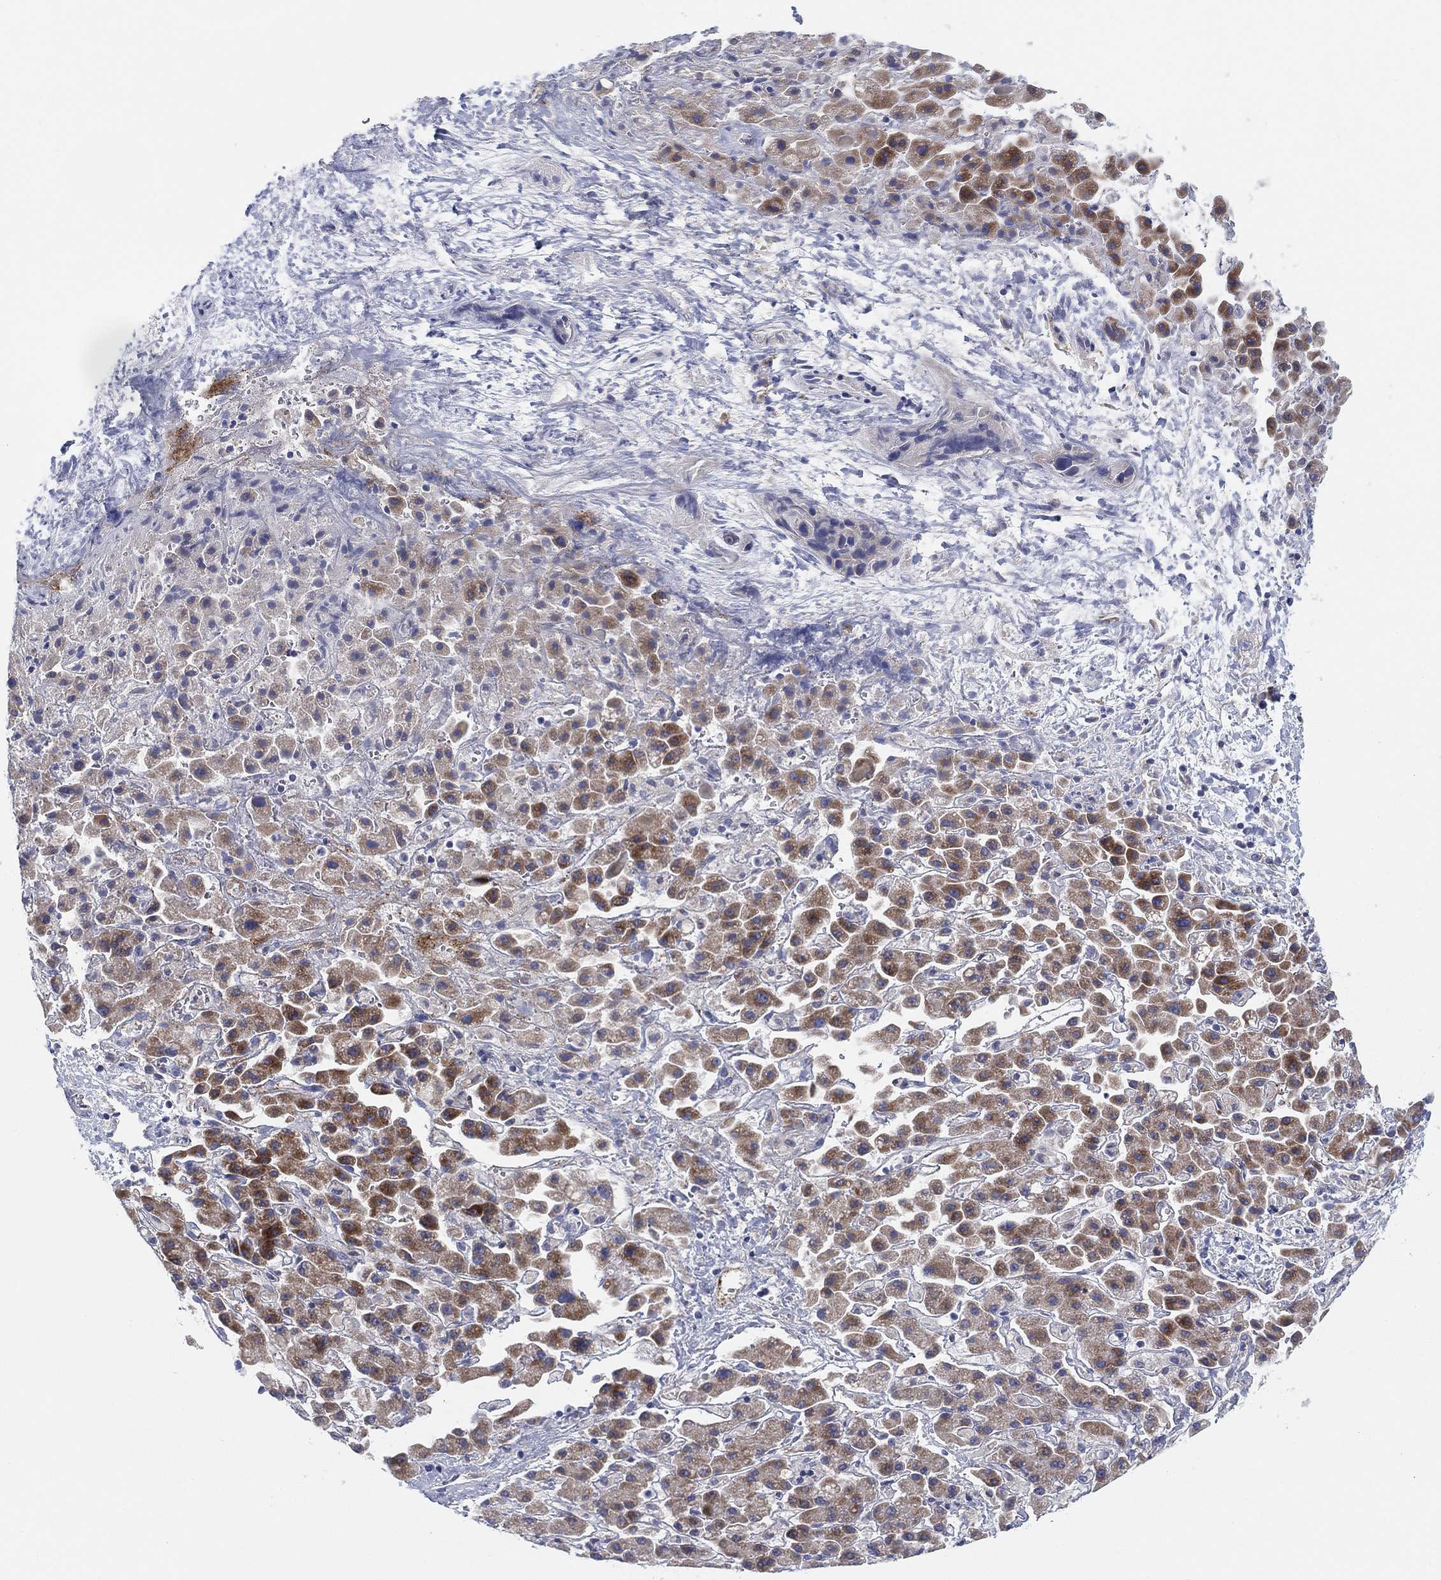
{"staining": {"intensity": "moderate", "quantity": "25%-75%", "location": "cytoplasmic/membranous"}, "tissue": "liver cancer", "cell_type": "Tumor cells", "image_type": "cancer", "snomed": [{"axis": "morphology", "description": "Cholangiocarcinoma"}, {"axis": "topography", "description": "Liver"}], "caption": "Liver cancer stained with DAB IHC shows medium levels of moderate cytoplasmic/membranous staining in approximately 25%-75% of tumor cells.", "gene": "TMEM40", "patient": {"sex": "female", "age": 52}}